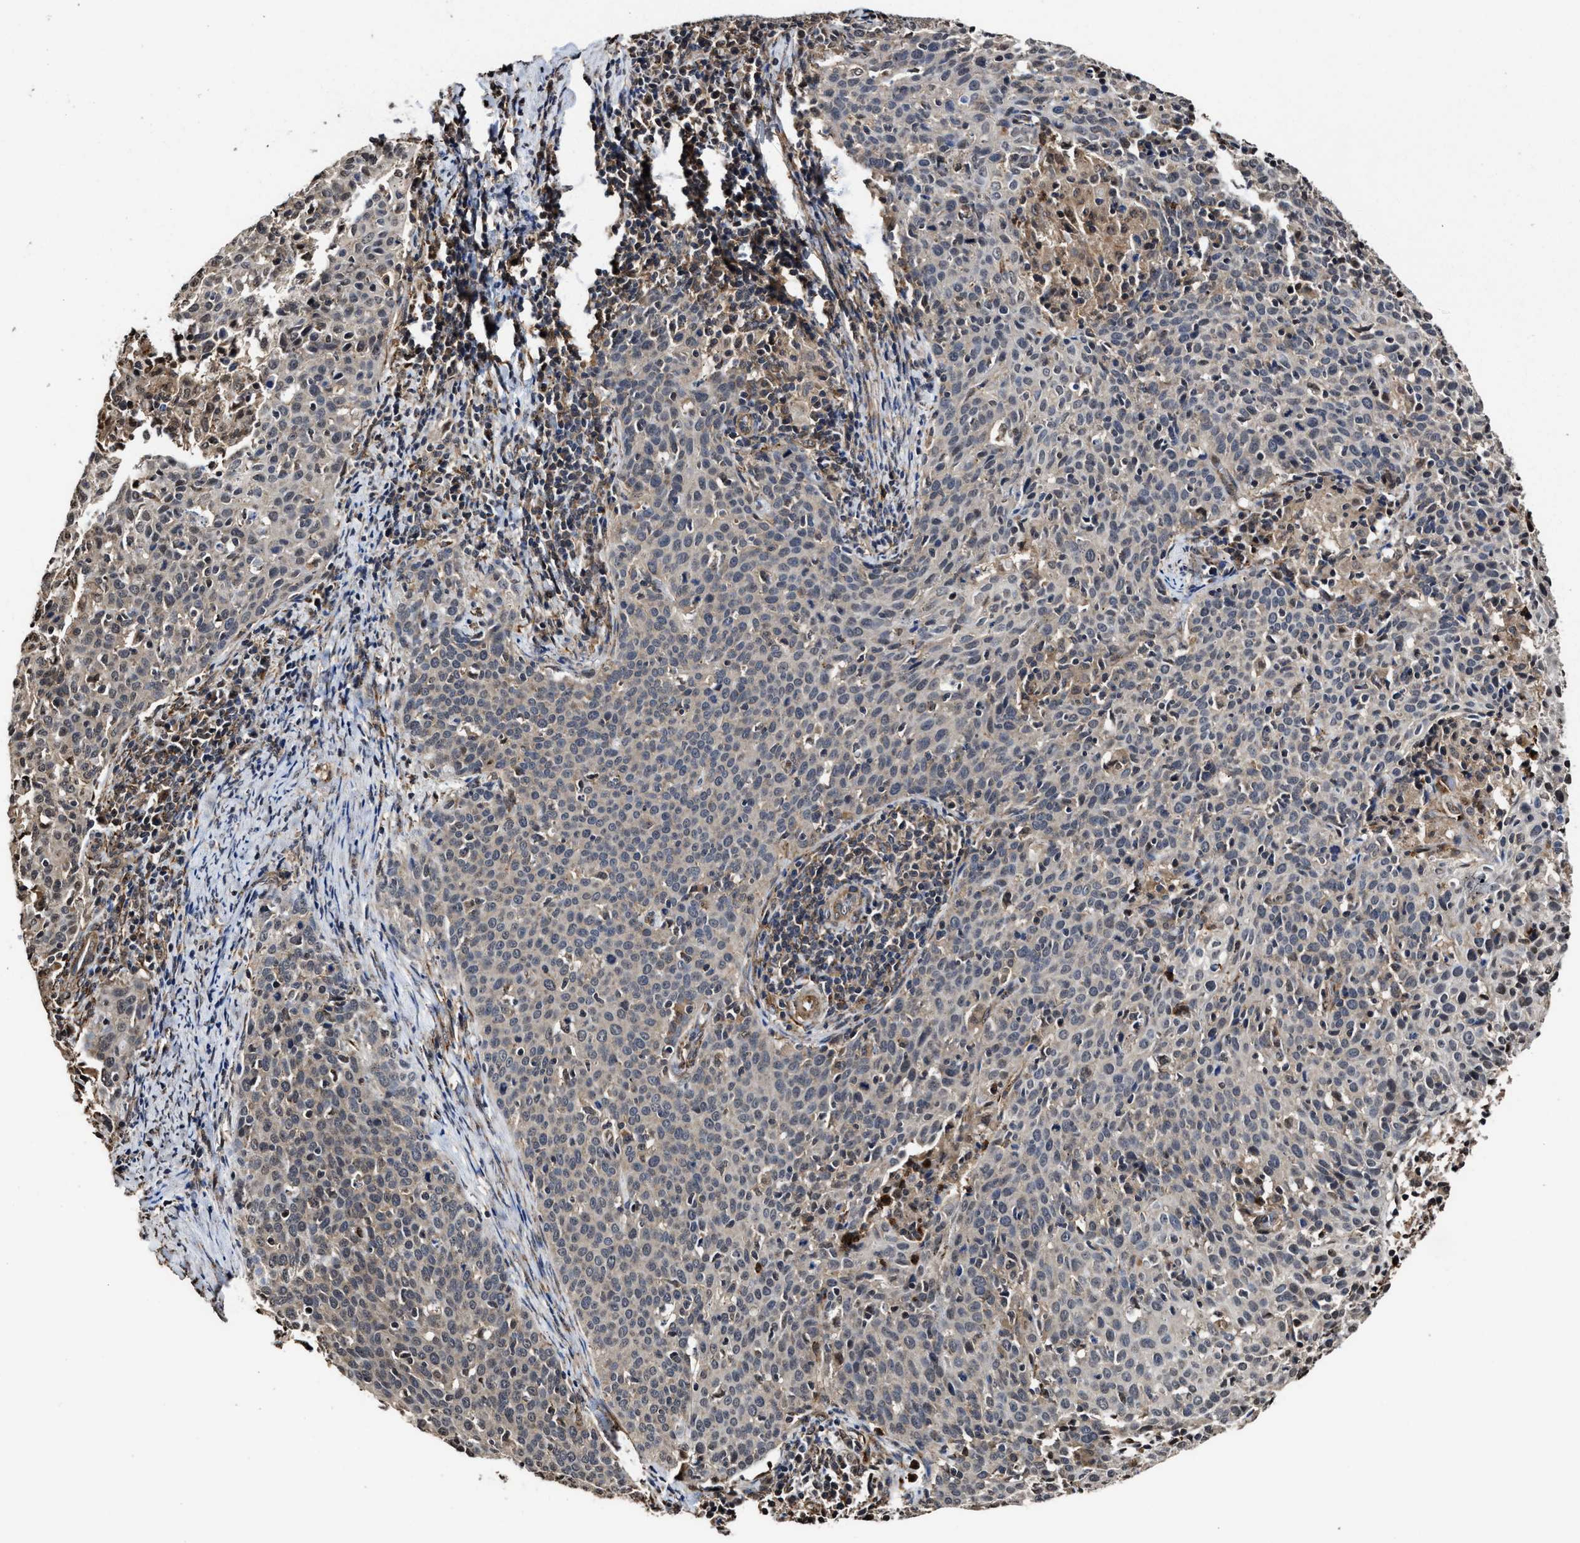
{"staining": {"intensity": "weak", "quantity": "<25%", "location": "cytoplasmic/membranous,nuclear"}, "tissue": "cervical cancer", "cell_type": "Tumor cells", "image_type": "cancer", "snomed": [{"axis": "morphology", "description": "Squamous cell carcinoma, NOS"}, {"axis": "topography", "description": "Cervix"}], "caption": "Immunohistochemistry histopathology image of human cervical squamous cell carcinoma stained for a protein (brown), which exhibits no expression in tumor cells. The staining is performed using DAB brown chromogen with nuclei counter-stained in using hematoxylin.", "gene": "SEPTIN2", "patient": {"sex": "female", "age": 38}}